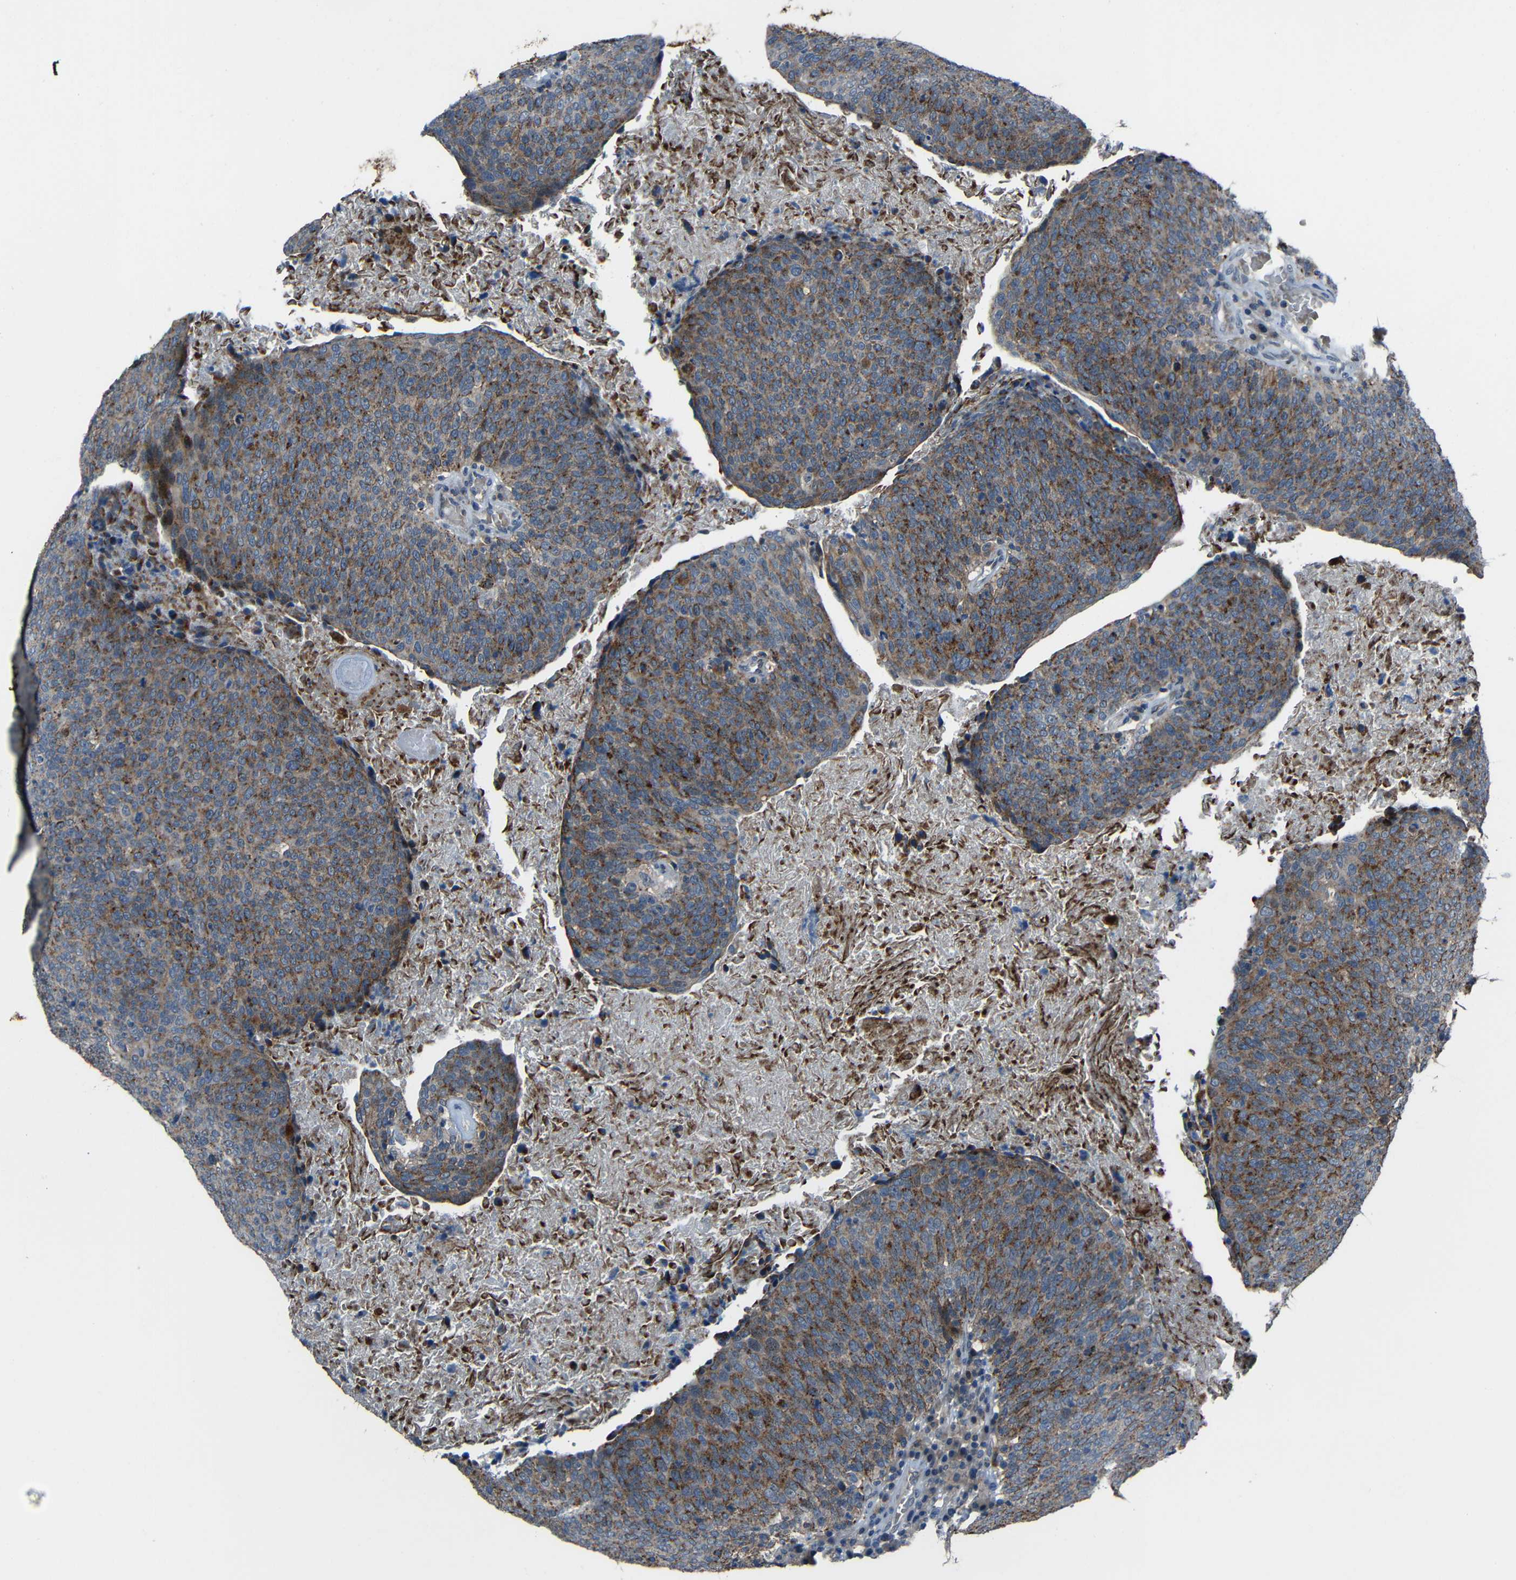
{"staining": {"intensity": "moderate", "quantity": ">75%", "location": "cytoplasmic/membranous"}, "tissue": "head and neck cancer", "cell_type": "Tumor cells", "image_type": "cancer", "snomed": [{"axis": "morphology", "description": "Squamous cell carcinoma, NOS"}, {"axis": "morphology", "description": "Squamous cell carcinoma, metastatic, NOS"}, {"axis": "topography", "description": "Lymph node"}, {"axis": "topography", "description": "Head-Neck"}], "caption": "Moderate cytoplasmic/membranous expression for a protein is present in about >75% of tumor cells of head and neck metastatic squamous cell carcinoma using immunohistochemistry.", "gene": "DNAJC5", "patient": {"sex": "male", "age": 62}}